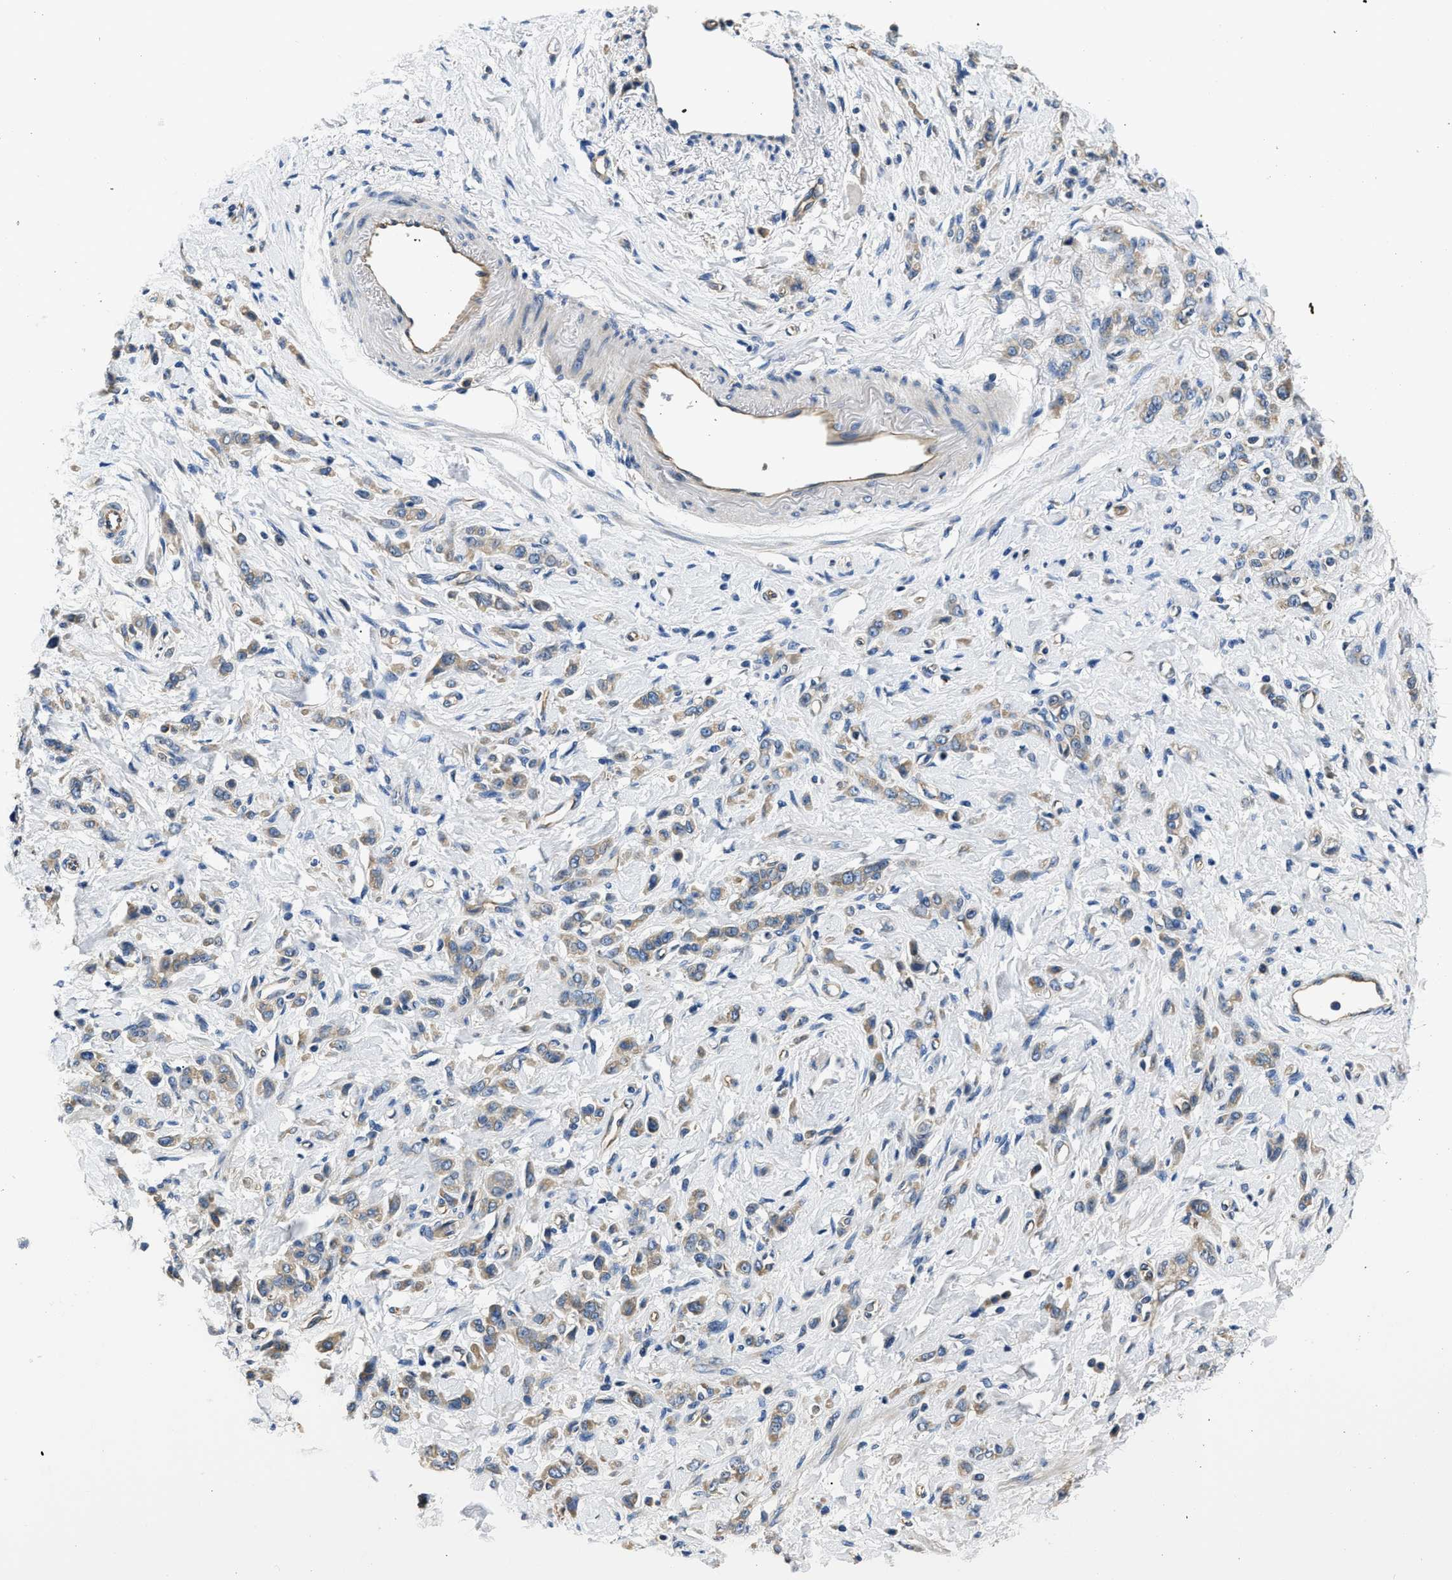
{"staining": {"intensity": "weak", "quantity": ">75%", "location": "cytoplasmic/membranous"}, "tissue": "stomach cancer", "cell_type": "Tumor cells", "image_type": "cancer", "snomed": [{"axis": "morphology", "description": "Normal tissue, NOS"}, {"axis": "morphology", "description": "Adenocarcinoma, NOS"}, {"axis": "topography", "description": "Stomach"}], "caption": "Brown immunohistochemical staining in stomach adenocarcinoma displays weak cytoplasmic/membranous staining in approximately >75% of tumor cells. (Brightfield microscopy of DAB IHC at high magnification).", "gene": "CSDE1", "patient": {"sex": "male", "age": 82}}